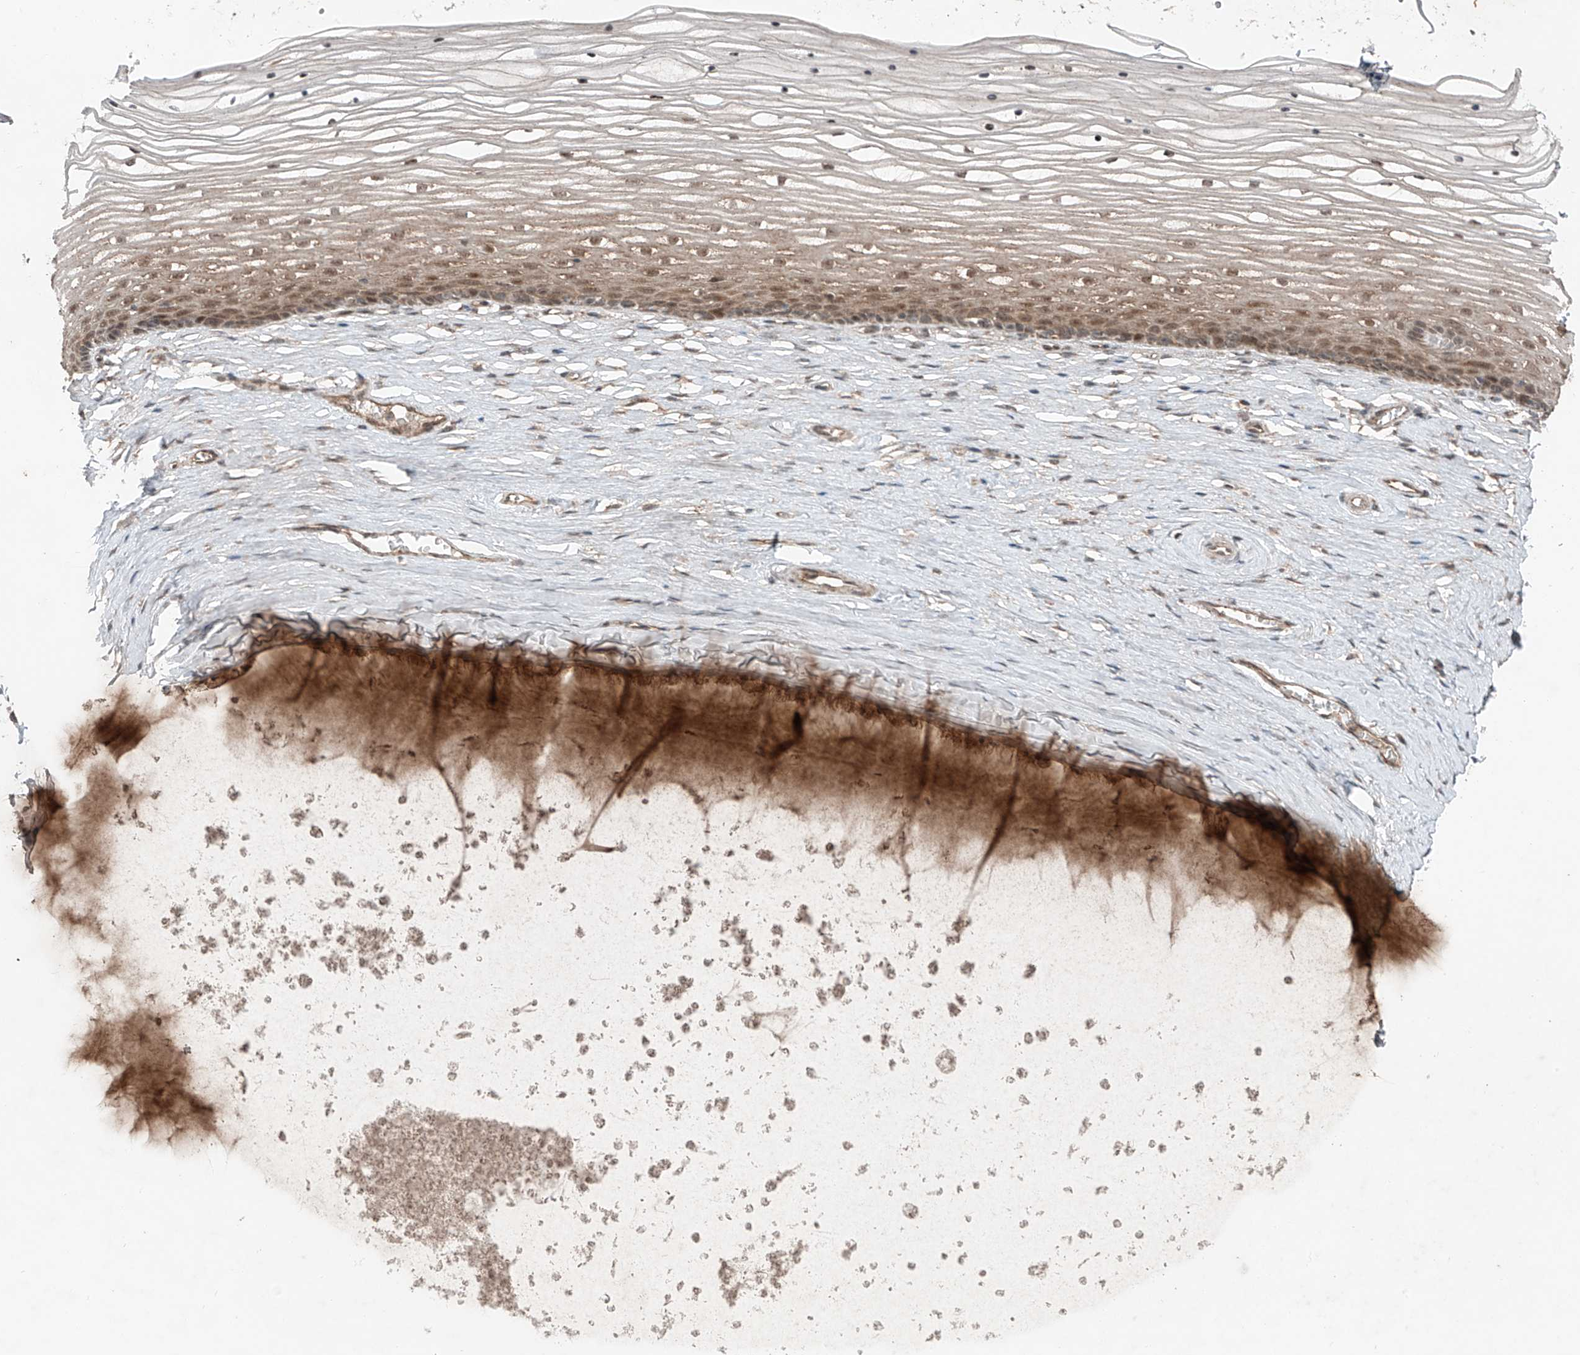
{"staining": {"intensity": "moderate", "quantity": "25%-75%", "location": "cytoplasmic/membranous,nuclear"}, "tissue": "vagina", "cell_type": "Squamous epithelial cells", "image_type": "normal", "snomed": [{"axis": "morphology", "description": "Normal tissue, NOS"}, {"axis": "topography", "description": "Vagina"}, {"axis": "topography", "description": "Cervix"}], "caption": "Squamous epithelial cells exhibit moderate cytoplasmic/membranous,nuclear expression in approximately 25%-75% of cells in unremarkable vagina.", "gene": "ZNF620", "patient": {"sex": "female", "age": 40}}